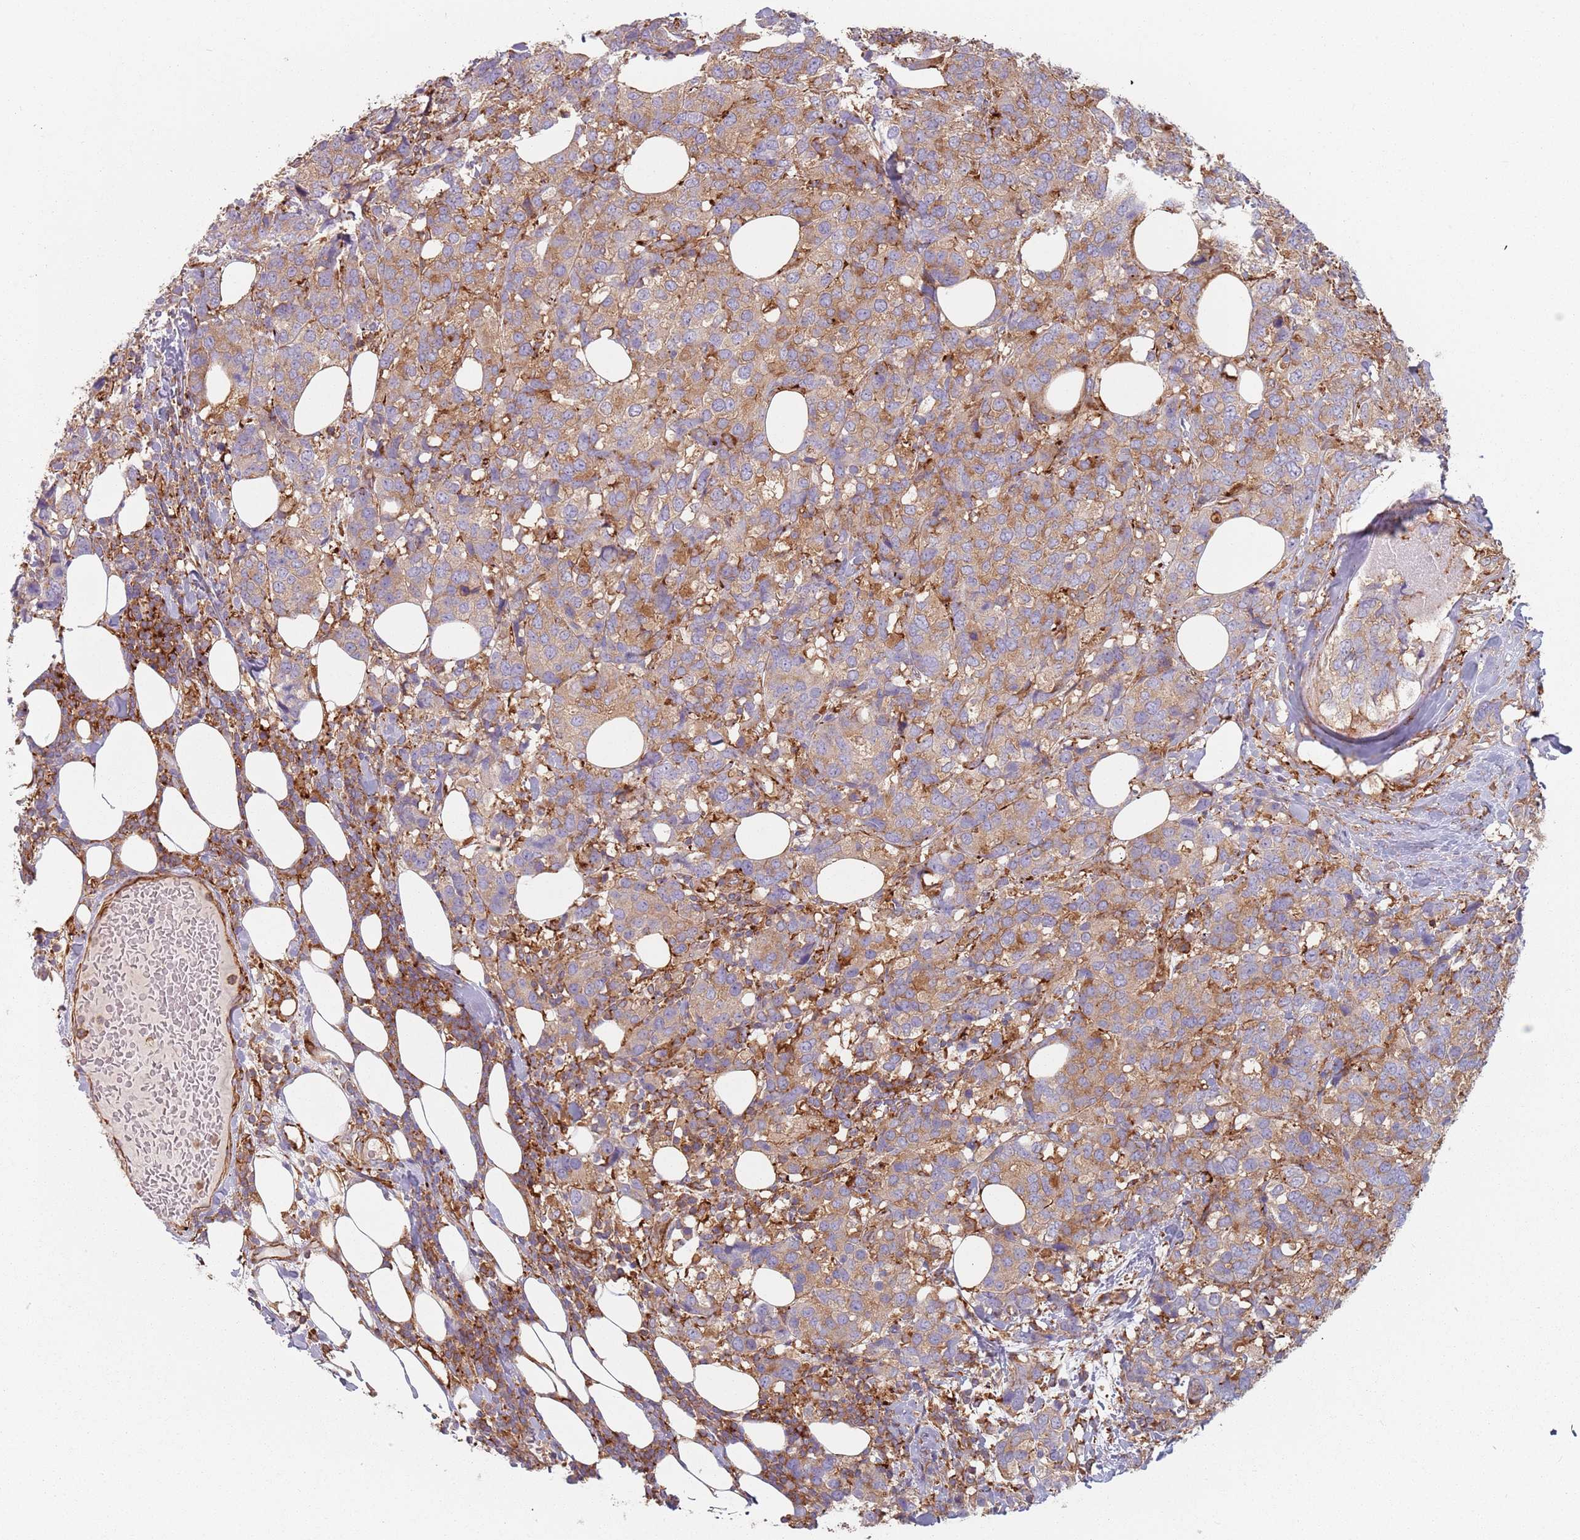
{"staining": {"intensity": "moderate", "quantity": "25%-75%", "location": "cytoplasmic/membranous"}, "tissue": "breast cancer", "cell_type": "Tumor cells", "image_type": "cancer", "snomed": [{"axis": "morphology", "description": "Lobular carcinoma"}, {"axis": "topography", "description": "Breast"}], "caption": "Brown immunohistochemical staining in breast cancer (lobular carcinoma) exhibits moderate cytoplasmic/membranous staining in approximately 25%-75% of tumor cells. (IHC, brightfield microscopy, high magnification).", "gene": "TPD52L2", "patient": {"sex": "female", "age": 59}}